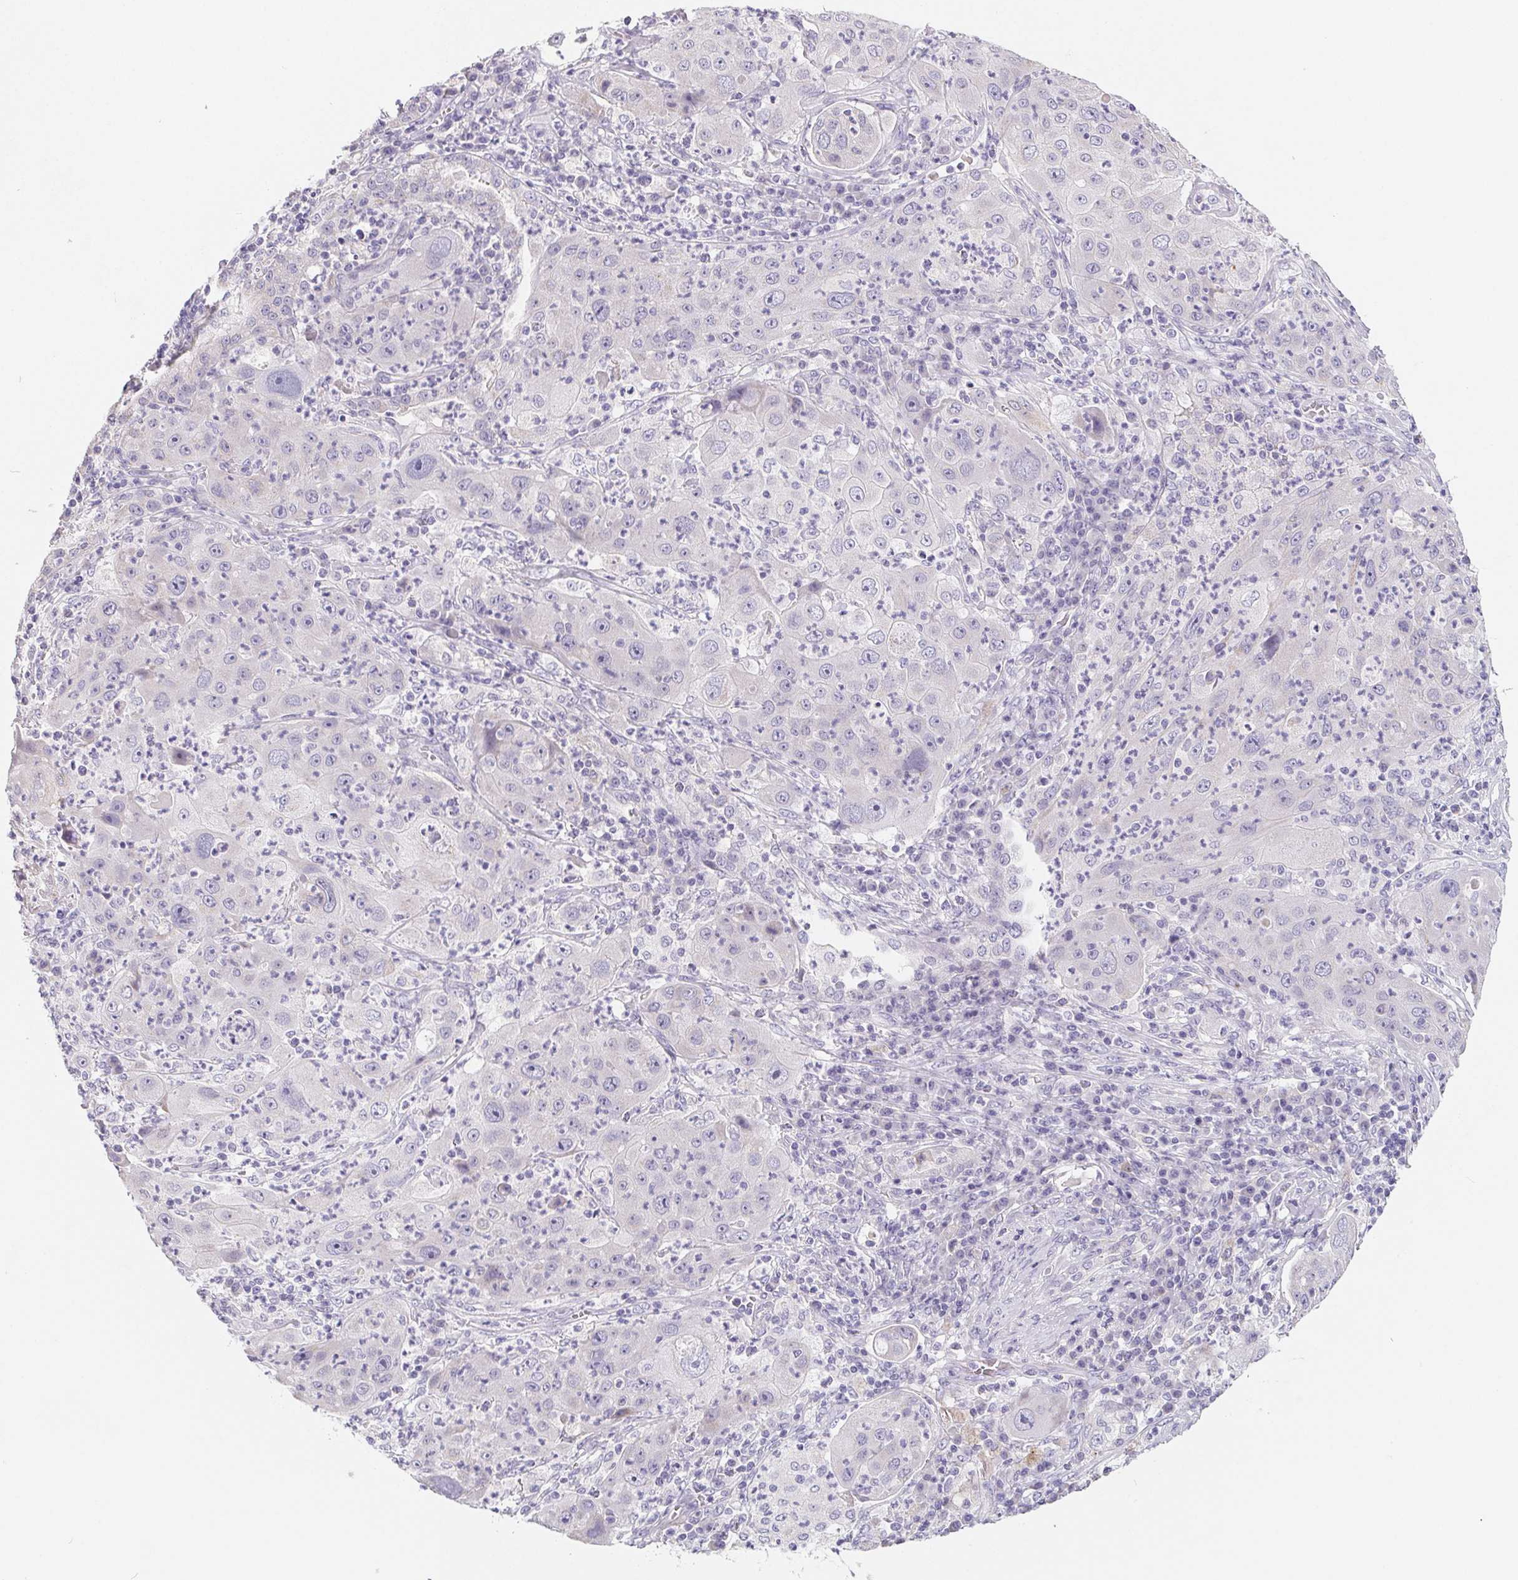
{"staining": {"intensity": "negative", "quantity": "none", "location": "none"}, "tissue": "lung cancer", "cell_type": "Tumor cells", "image_type": "cancer", "snomed": [{"axis": "morphology", "description": "Squamous cell carcinoma, NOS"}, {"axis": "topography", "description": "Lung"}], "caption": "Immunohistochemistry micrograph of squamous cell carcinoma (lung) stained for a protein (brown), which exhibits no positivity in tumor cells.", "gene": "FDX1", "patient": {"sex": "female", "age": 59}}